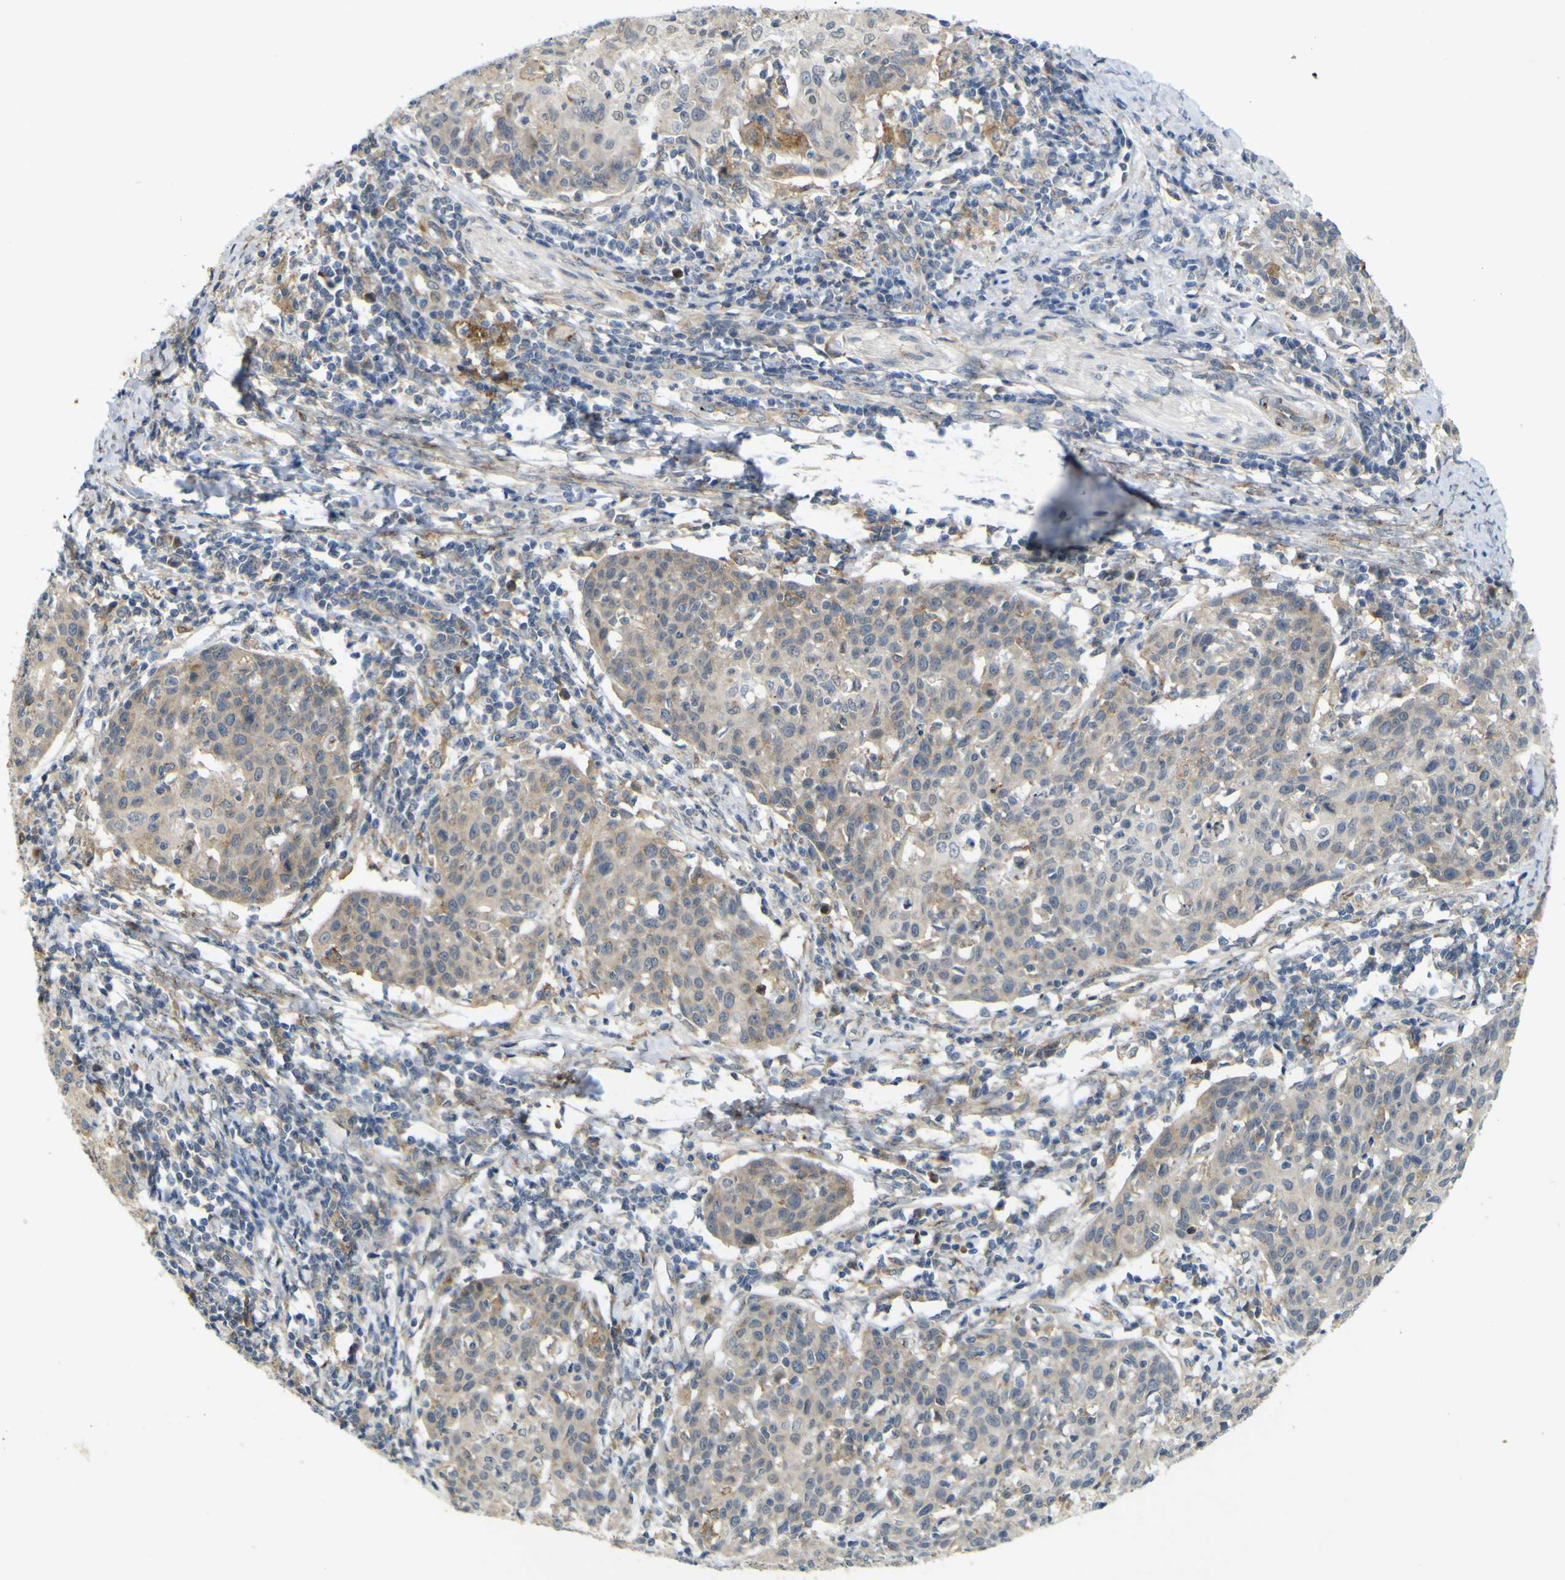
{"staining": {"intensity": "negative", "quantity": "none", "location": "none"}, "tissue": "cervical cancer", "cell_type": "Tumor cells", "image_type": "cancer", "snomed": [{"axis": "morphology", "description": "Squamous cell carcinoma, NOS"}, {"axis": "topography", "description": "Cervix"}], "caption": "An IHC histopathology image of cervical cancer is shown. There is no staining in tumor cells of cervical cancer.", "gene": "IGF2R", "patient": {"sex": "female", "age": 38}}